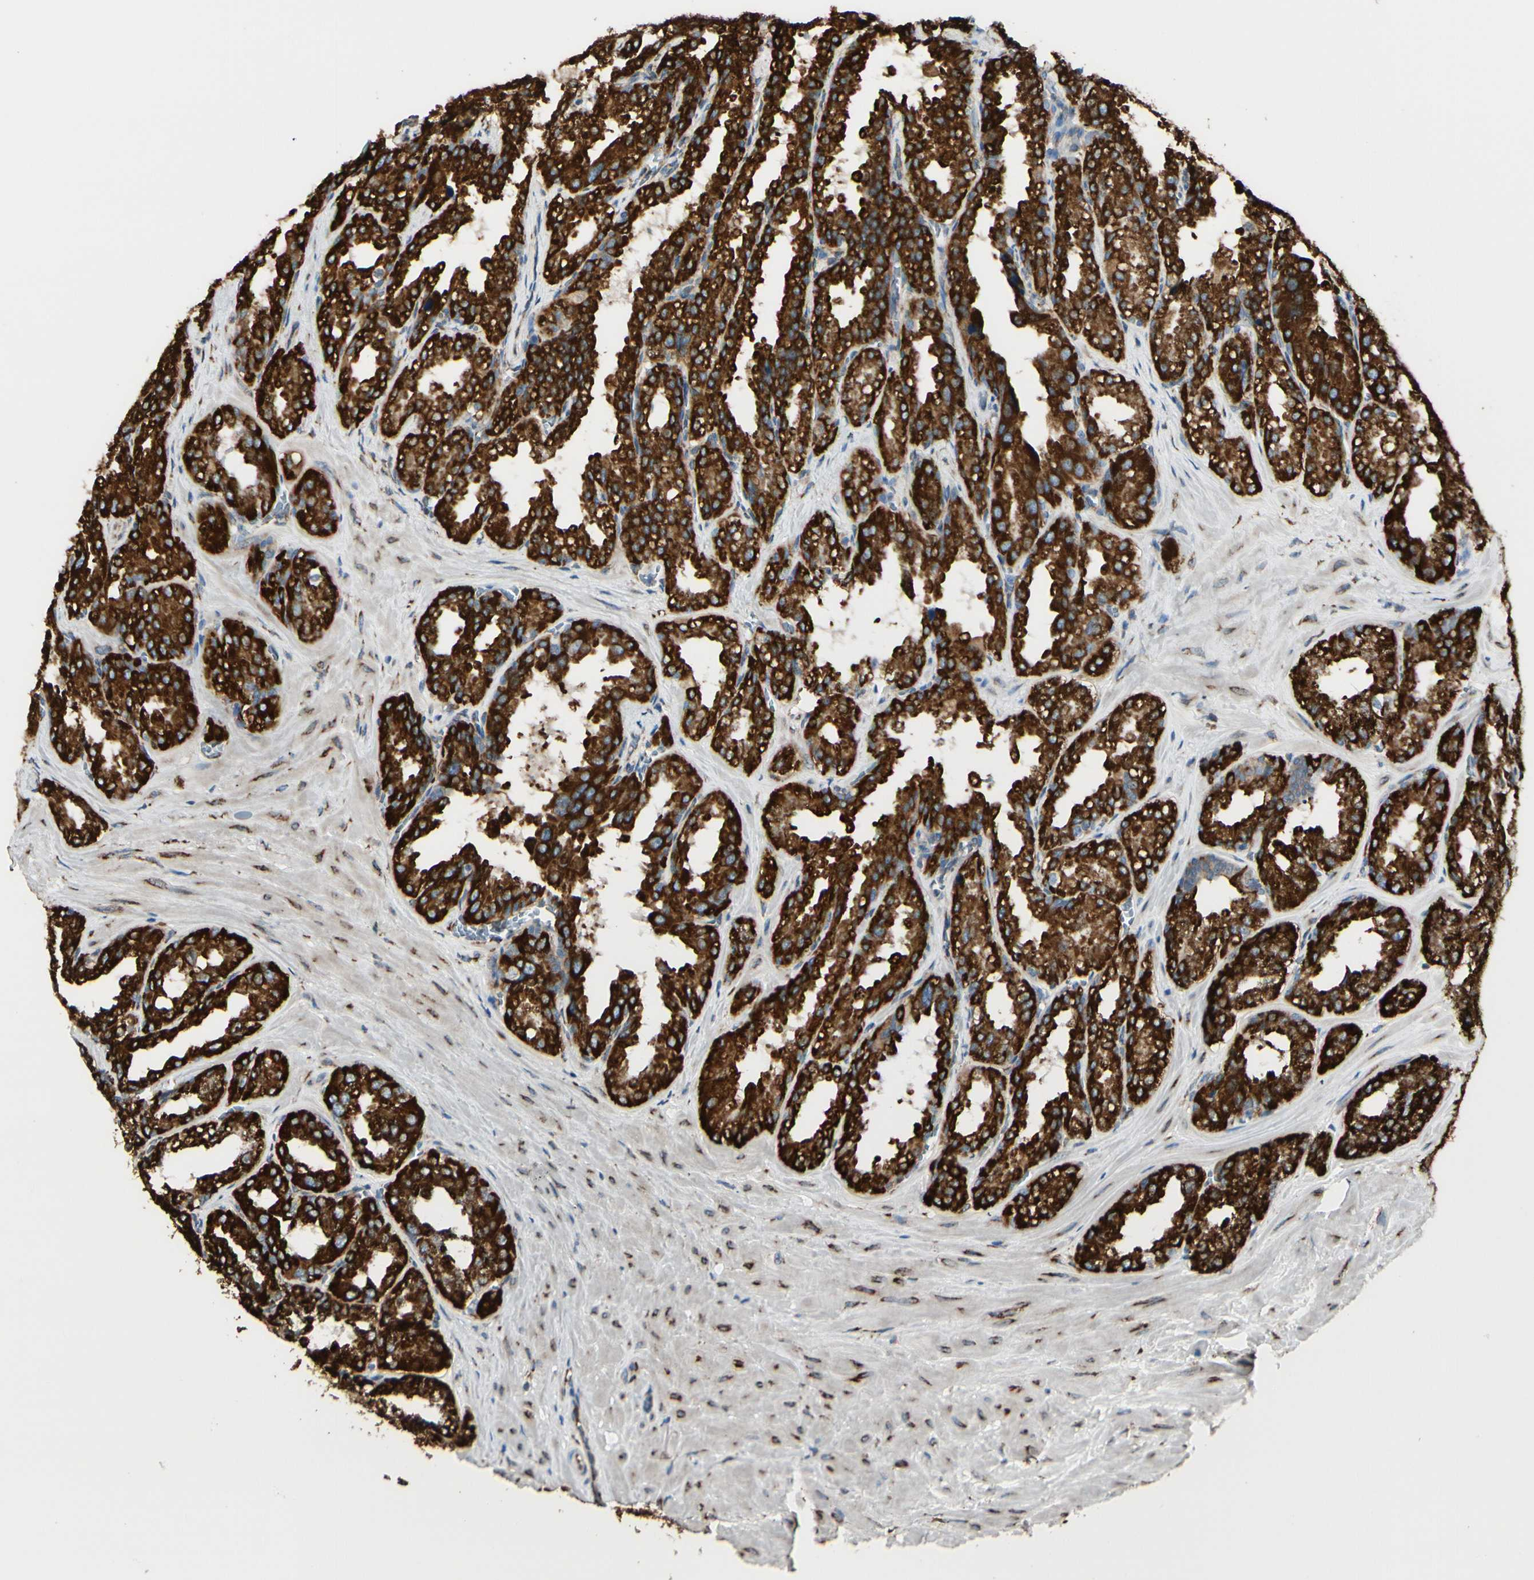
{"staining": {"intensity": "strong", "quantity": ">75%", "location": "cytoplasmic/membranous"}, "tissue": "seminal vesicle", "cell_type": "Glandular cells", "image_type": "normal", "snomed": [{"axis": "morphology", "description": "Normal tissue, NOS"}, {"axis": "topography", "description": "Prostate"}, {"axis": "topography", "description": "Seminal veicle"}], "caption": "IHC of normal seminal vesicle demonstrates high levels of strong cytoplasmic/membranous staining in about >75% of glandular cells. Using DAB (3,3'-diaminobenzidine) (brown) and hematoxylin (blue) stains, captured at high magnification using brightfield microscopy.", "gene": "RRBP1", "patient": {"sex": "male", "age": 51}}